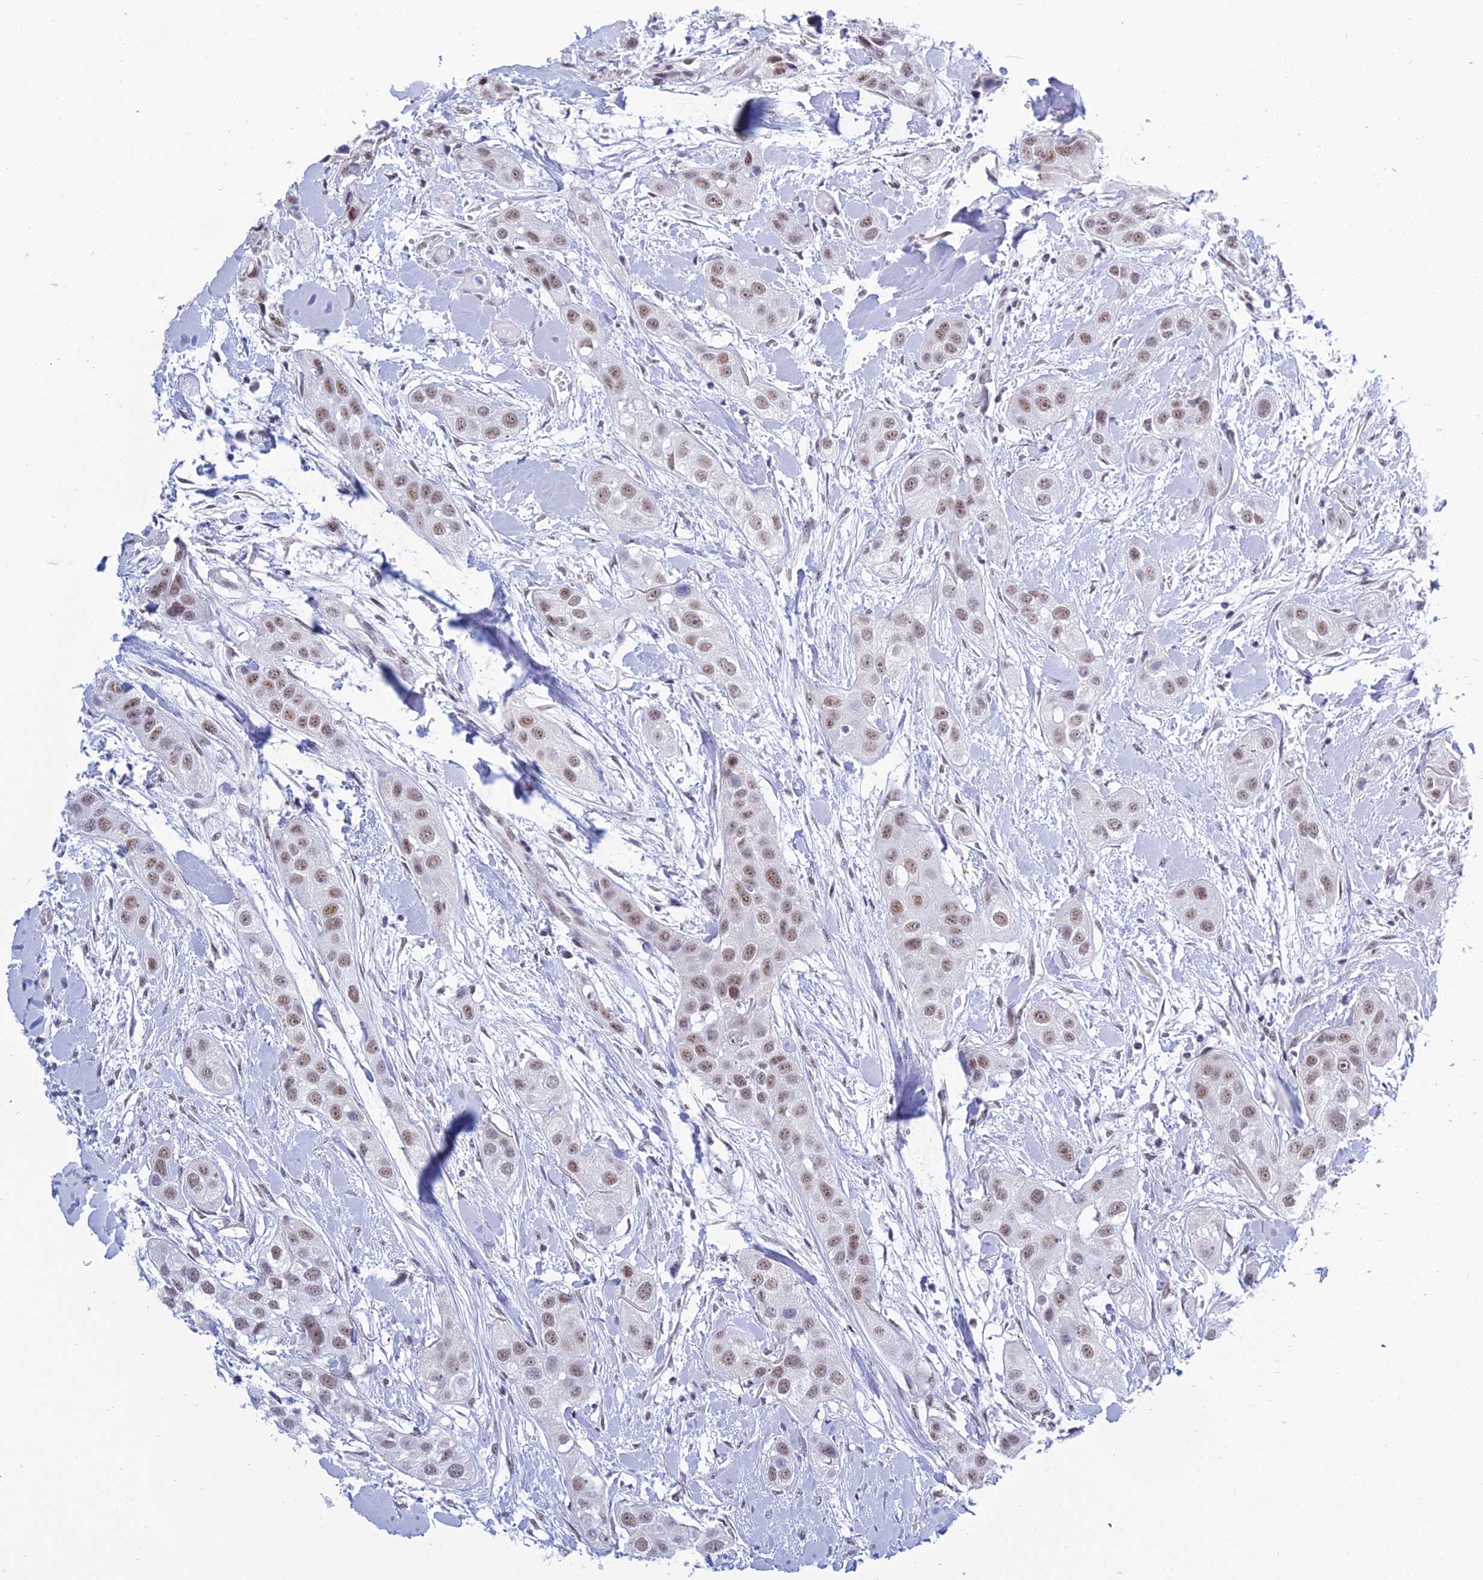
{"staining": {"intensity": "moderate", "quantity": ">75%", "location": "nuclear"}, "tissue": "head and neck cancer", "cell_type": "Tumor cells", "image_type": "cancer", "snomed": [{"axis": "morphology", "description": "Normal tissue, NOS"}, {"axis": "morphology", "description": "Squamous cell carcinoma, NOS"}, {"axis": "topography", "description": "Skeletal muscle"}, {"axis": "topography", "description": "Head-Neck"}], "caption": "Immunohistochemistry (IHC) (DAB) staining of head and neck squamous cell carcinoma displays moderate nuclear protein expression in approximately >75% of tumor cells.", "gene": "KLF14", "patient": {"sex": "male", "age": 51}}